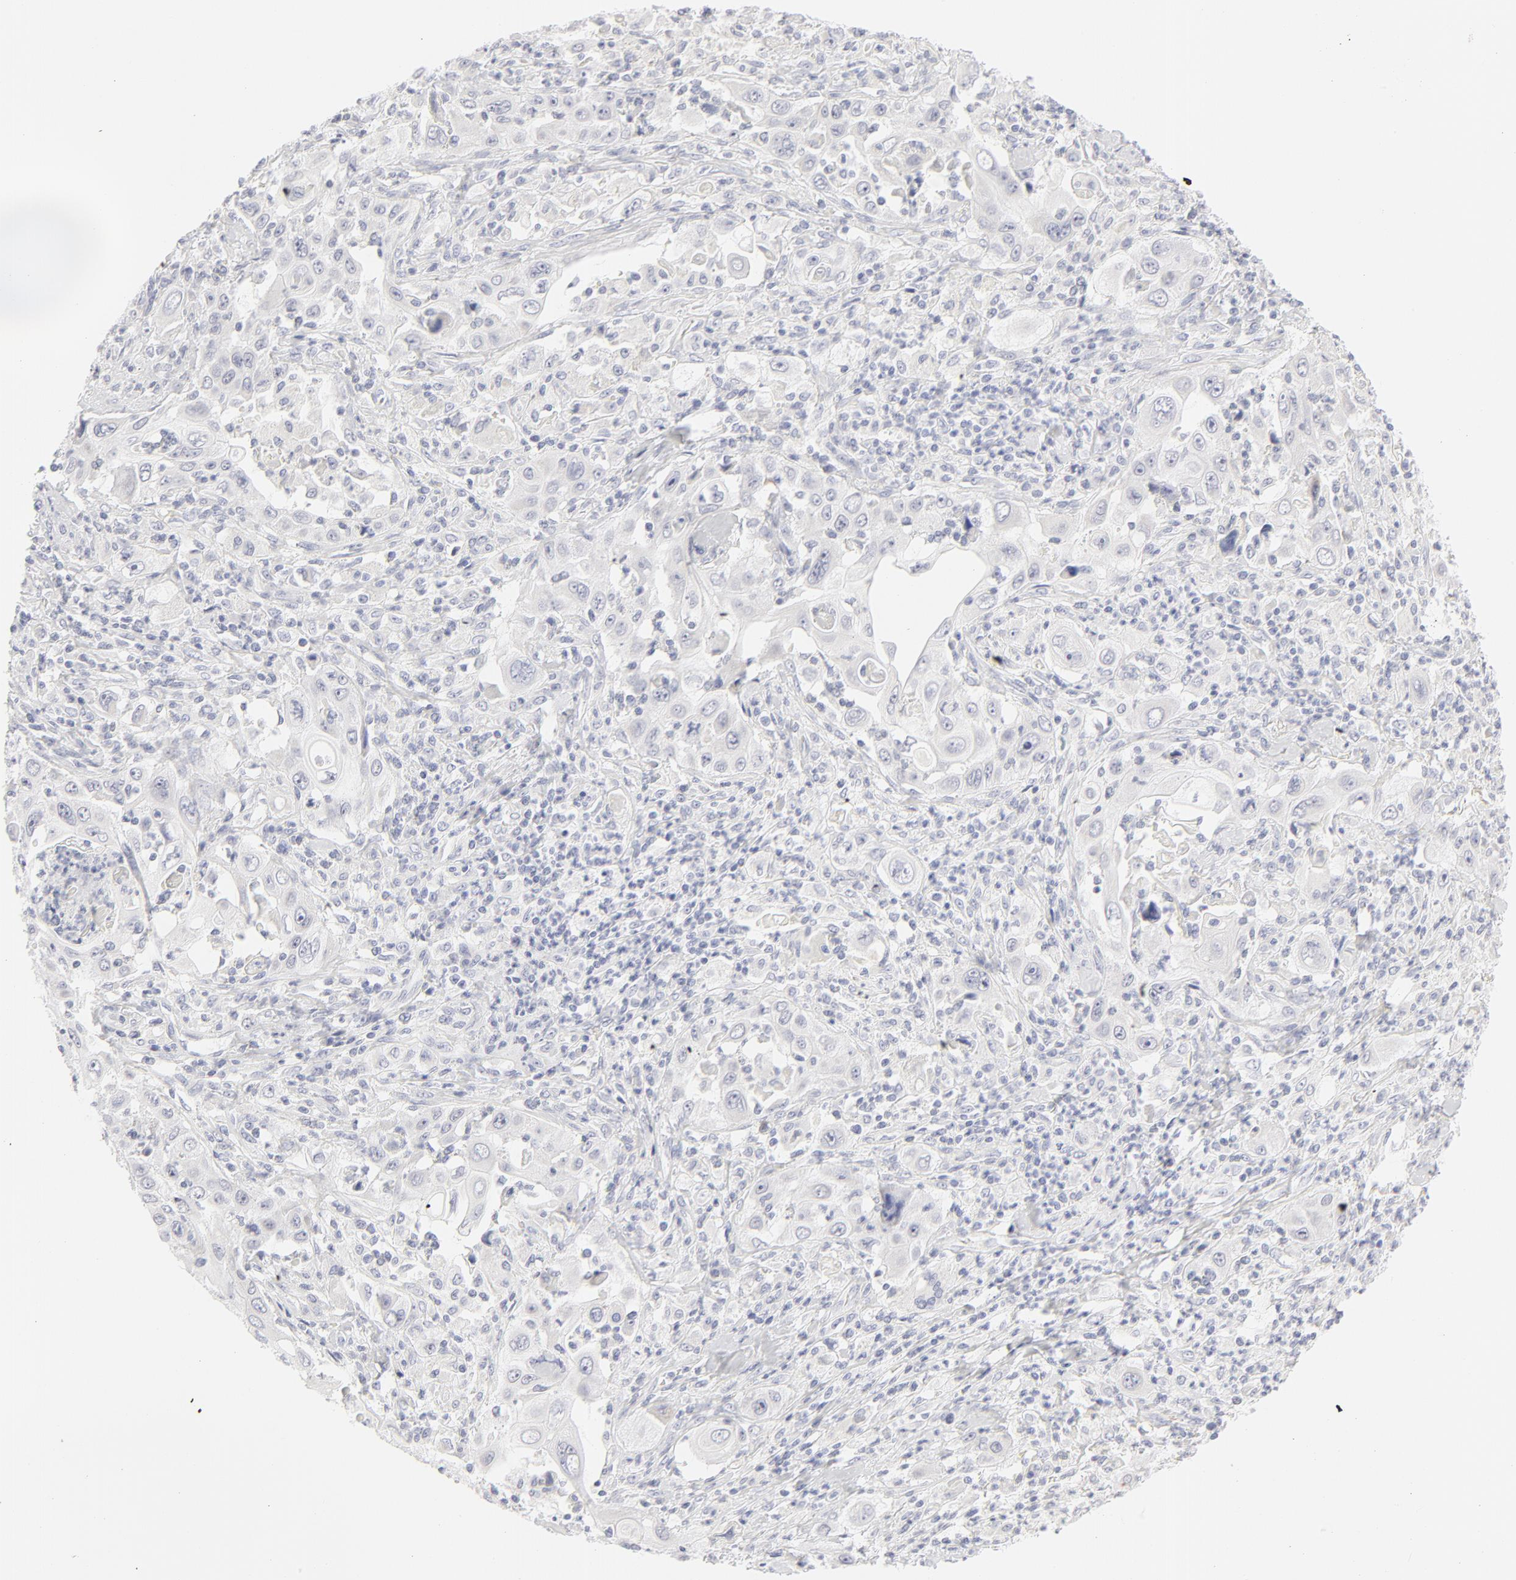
{"staining": {"intensity": "negative", "quantity": "none", "location": "none"}, "tissue": "pancreatic cancer", "cell_type": "Tumor cells", "image_type": "cancer", "snomed": [{"axis": "morphology", "description": "Adenocarcinoma, NOS"}, {"axis": "topography", "description": "Pancreas"}], "caption": "Immunohistochemistry (IHC) image of neoplastic tissue: human pancreatic cancer (adenocarcinoma) stained with DAB demonstrates no significant protein positivity in tumor cells. (DAB IHC, high magnification).", "gene": "NPNT", "patient": {"sex": "male", "age": 70}}